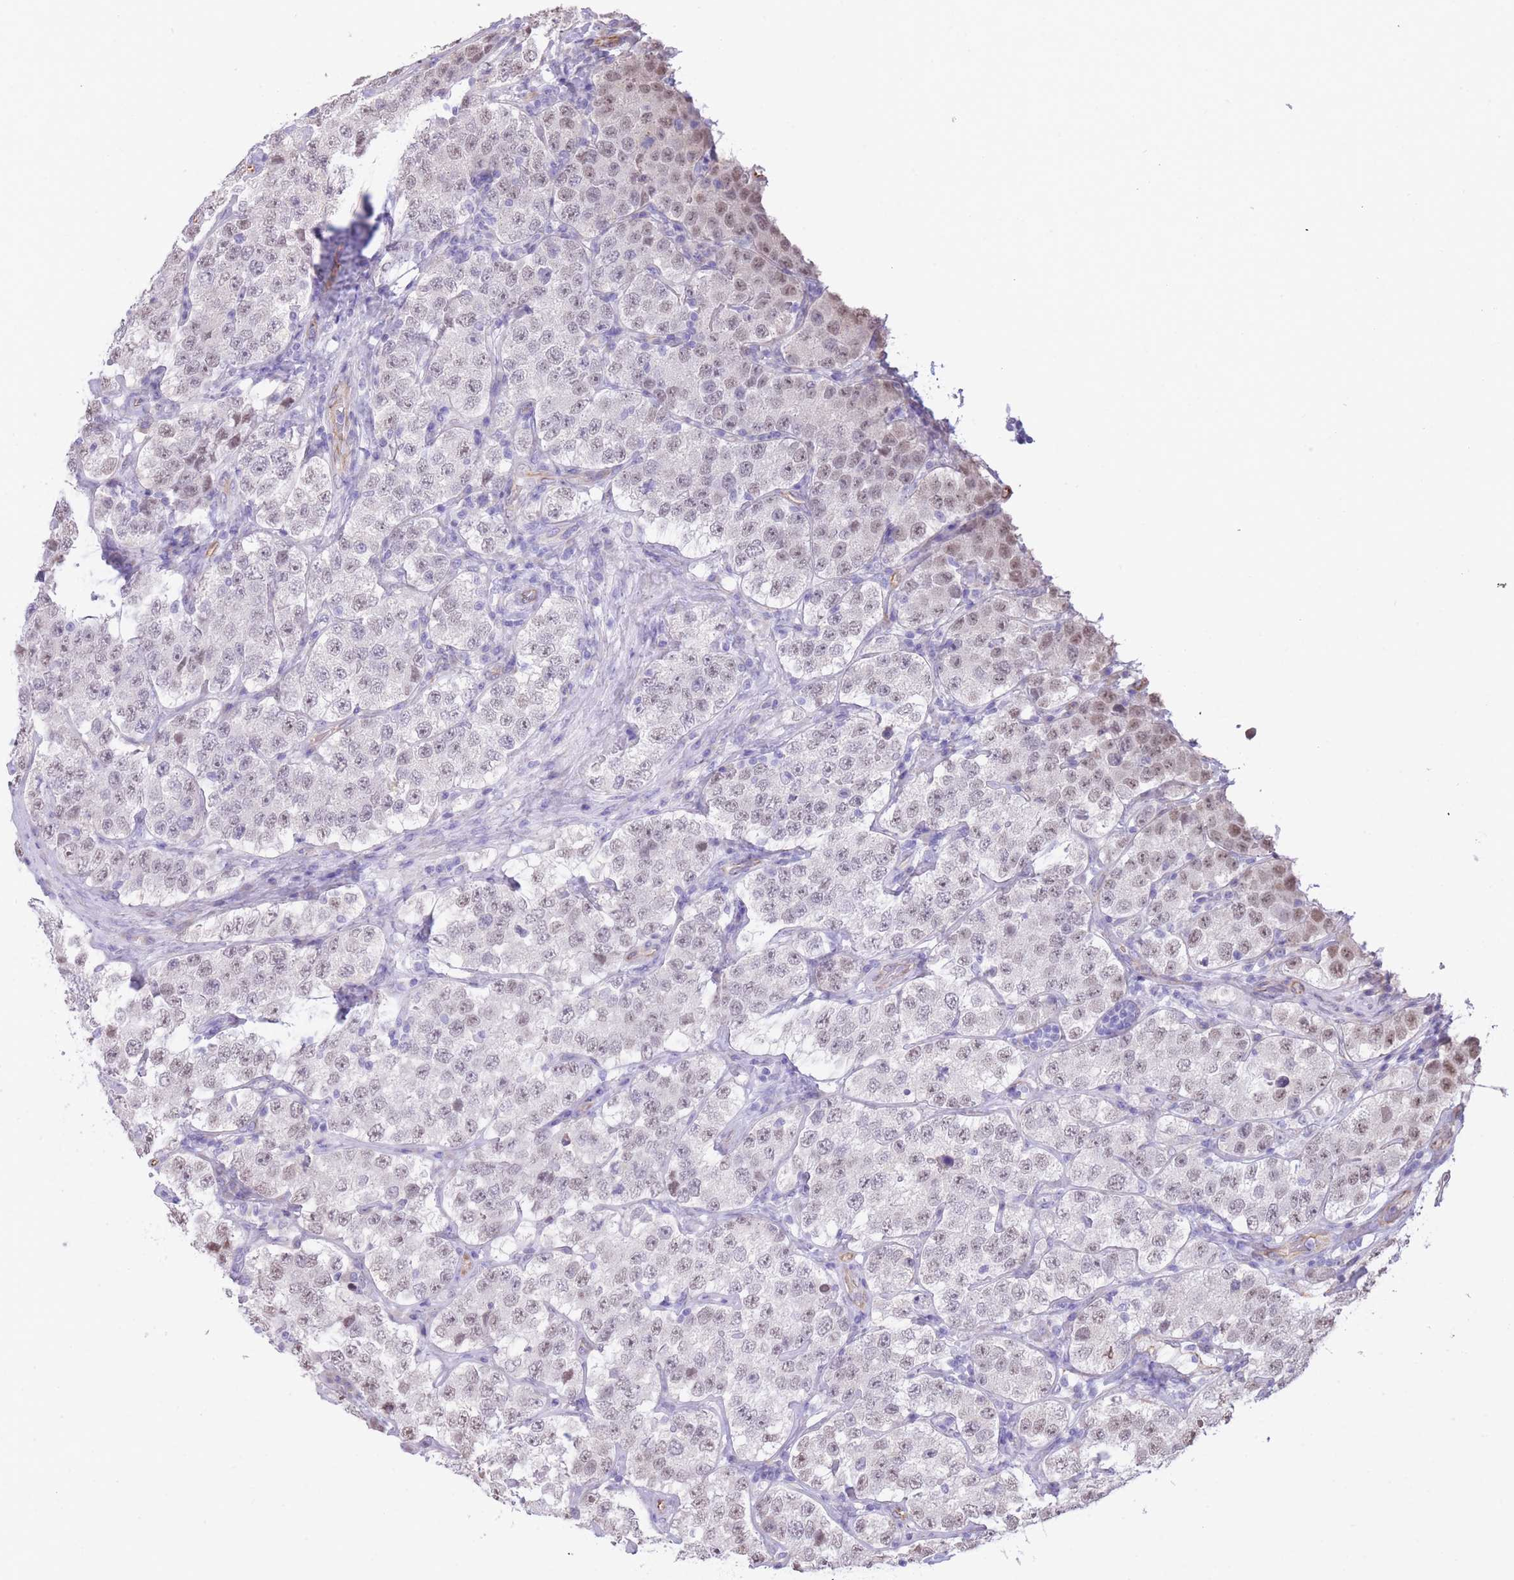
{"staining": {"intensity": "weak", "quantity": "<25%", "location": "nuclear"}, "tissue": "testis cancer", "cell_type": "Tumor cells", "image_type": "cancer", "snomed": [{"axis": "morphology", "description": "Seminoma, NOS"}, {"axis": "topography", "description": "Testis"}], "caption": "High magnification brightfield microscopy of seminoma (testis) stained with DAB (3,3'-diaminobenzidine) (brown) and counterstained with hematoxylin (blue): tumor cells show no significant staining. (Stains: DAB (3,3'-diaminobenzidine) immunohistochemistry (IHC) with hematoxylin counter stain, Microscopy: brightfield microscopy at high magnification).", "gene": "PSG8", "patient": {"sex": "male", "age": 34}}